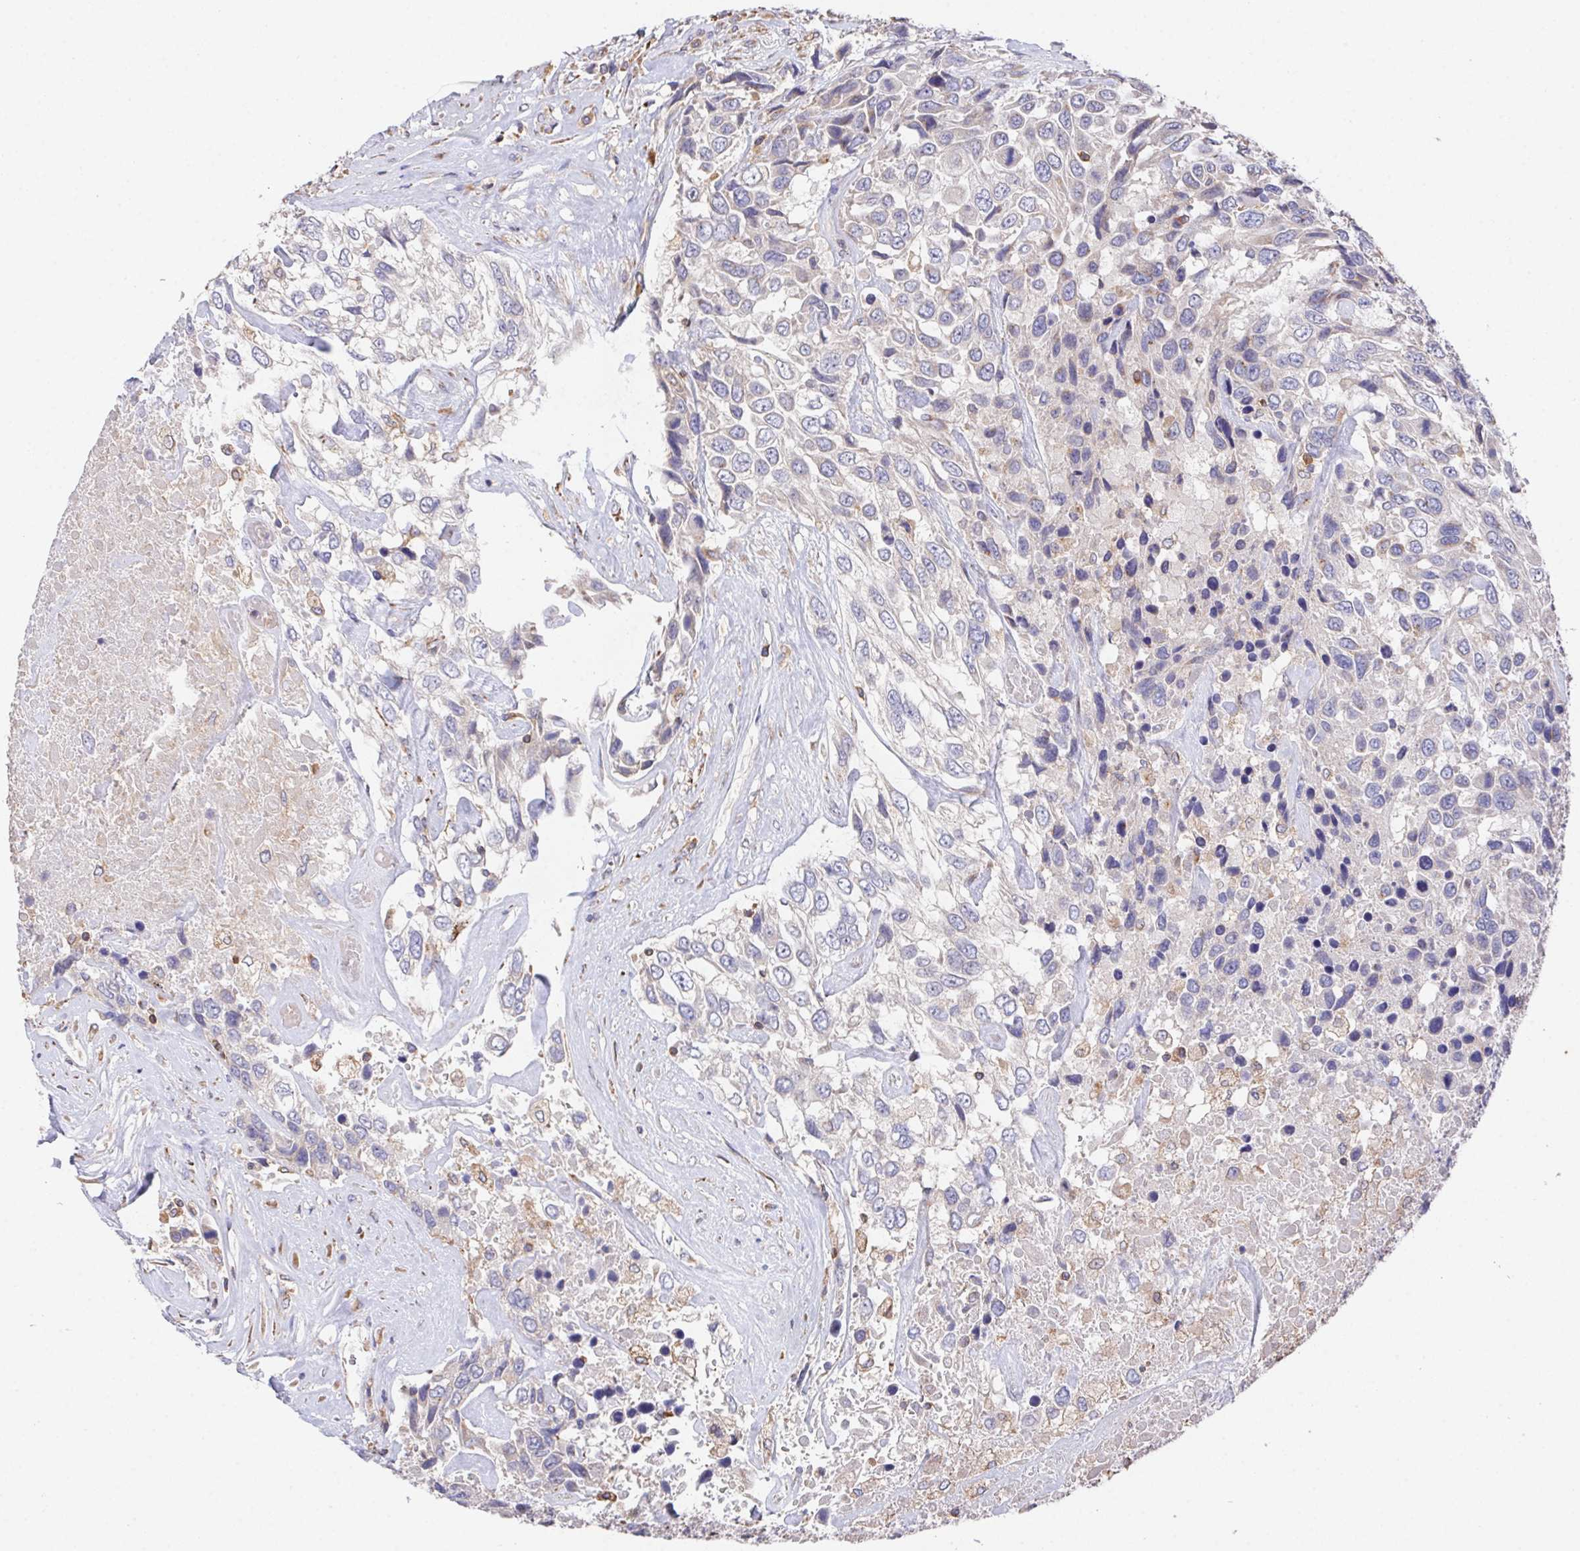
{"staining": {"intensity": "negative", "quantity": "none", "location": "none"}, "tissue": "urothelial cancer", "cell_type": "Tumor cells", "image_type": "cancer", "snomed": [{"axis": "morphology", "description": "Urothelial carcinoma, High grade"}, {"axis": "topography", "description": "Urinary bladder"}], "caption": "Immunohistochemistry micrograph of human urothelial cancer stained for a protein (brown), which demonstrates no staining in tumor cells.", "gene": "FAM241A", "patient": {"sex": "female", "age": 70}}